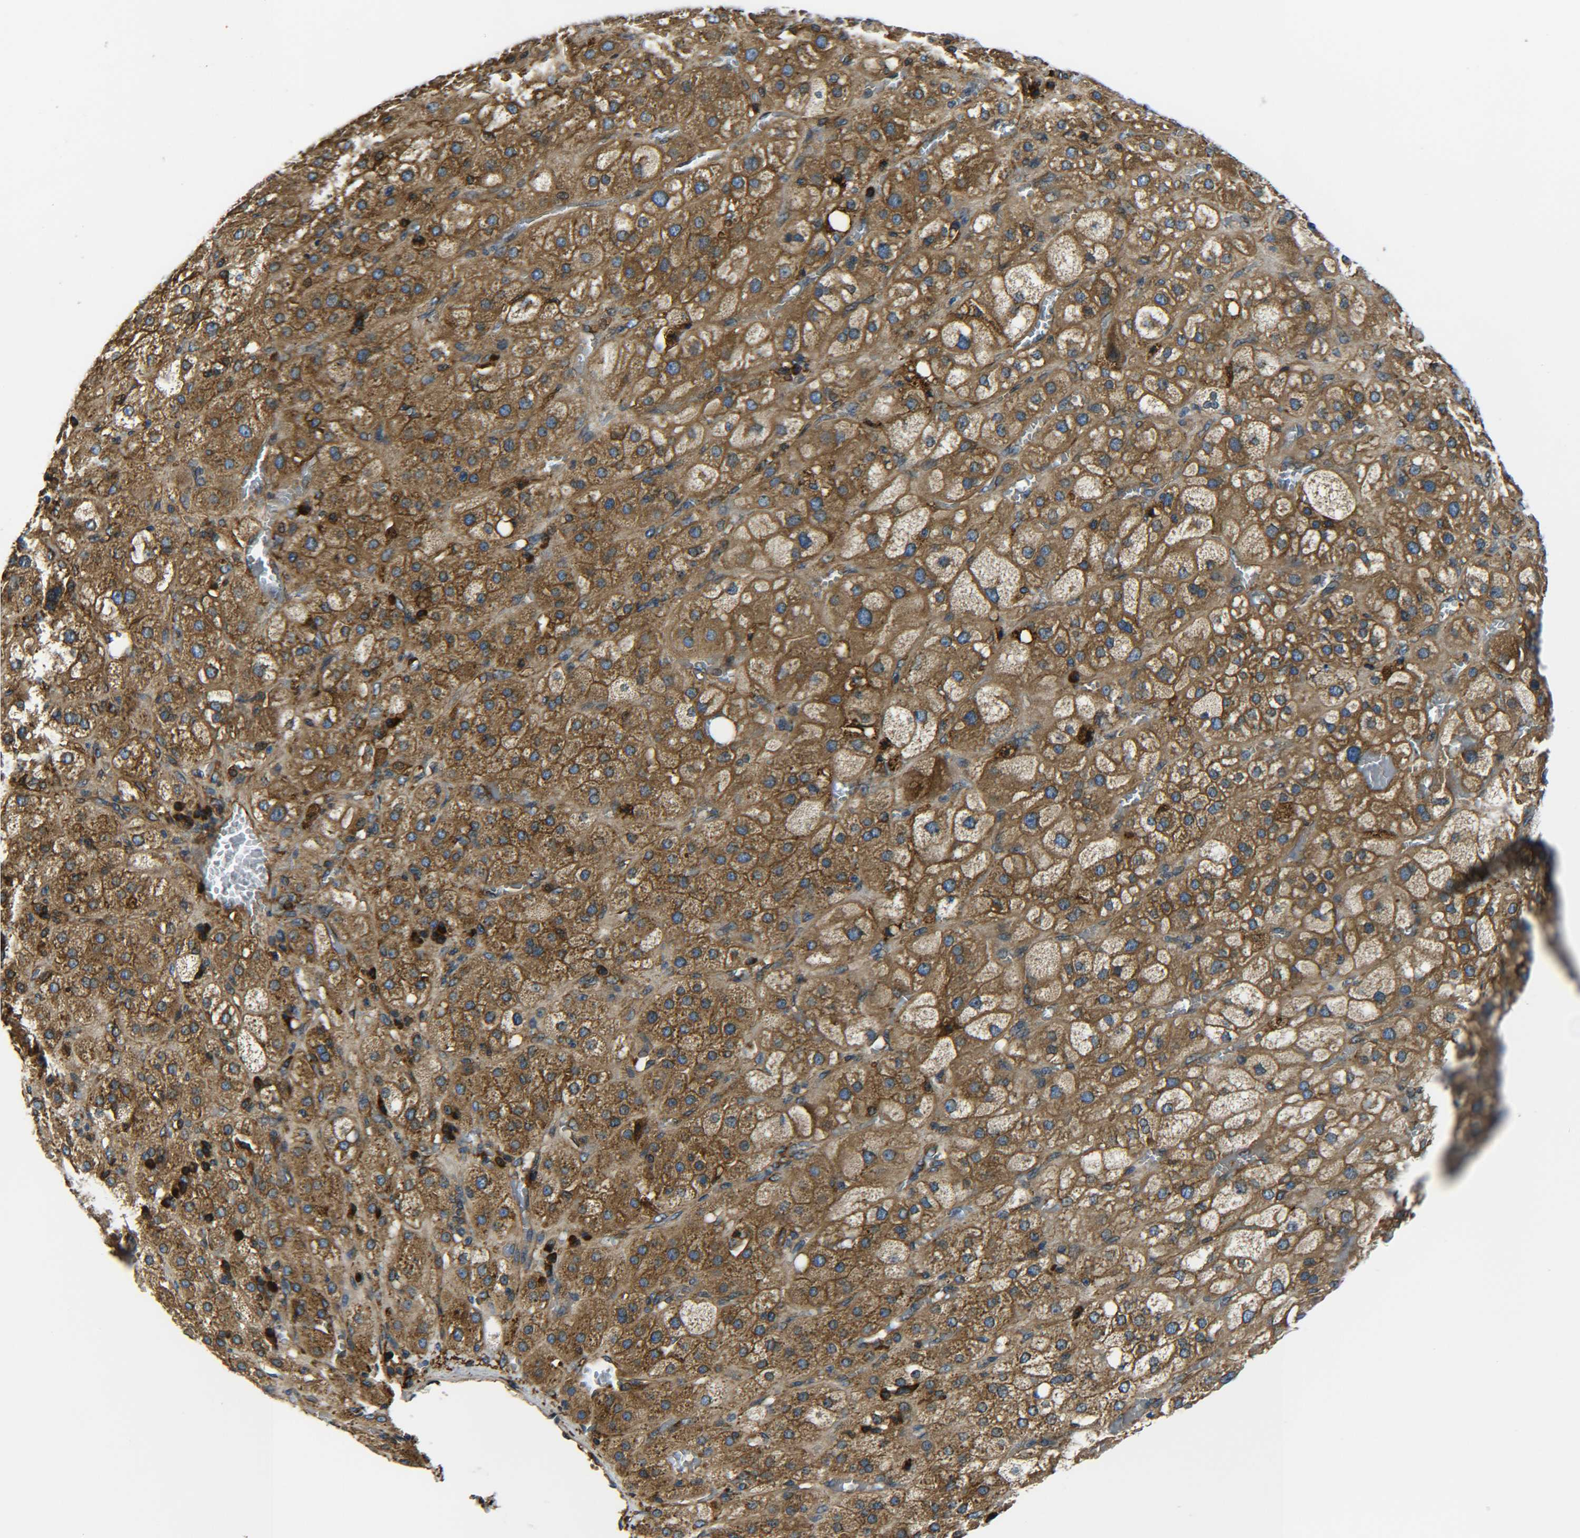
{"staining": {"intensity": "moderate", "quantity": ">75%", "location": "cytoplasmic/membranous"}, "tissue": "adrenal gland", "cell_type": "Glandular cells", "image_type": "normal", "snomed": [{"axis": "morphology", "description": "Normal tissue, NOS"}, {"axis": "topography", "description": "Adrenal gland"}], "caption": "DAB (3,3'-diaminobenzidine) immunohistochemical staining of unremarkable adrenal gland shows moderate cytoplasmic/membranous protein staining in approximately >75% of glandular cells. The protein of interest is shown in brown color, while the nuclei are stained blue.", "gene": "PREB", "patient": {"sex": "female", "age": 47}}